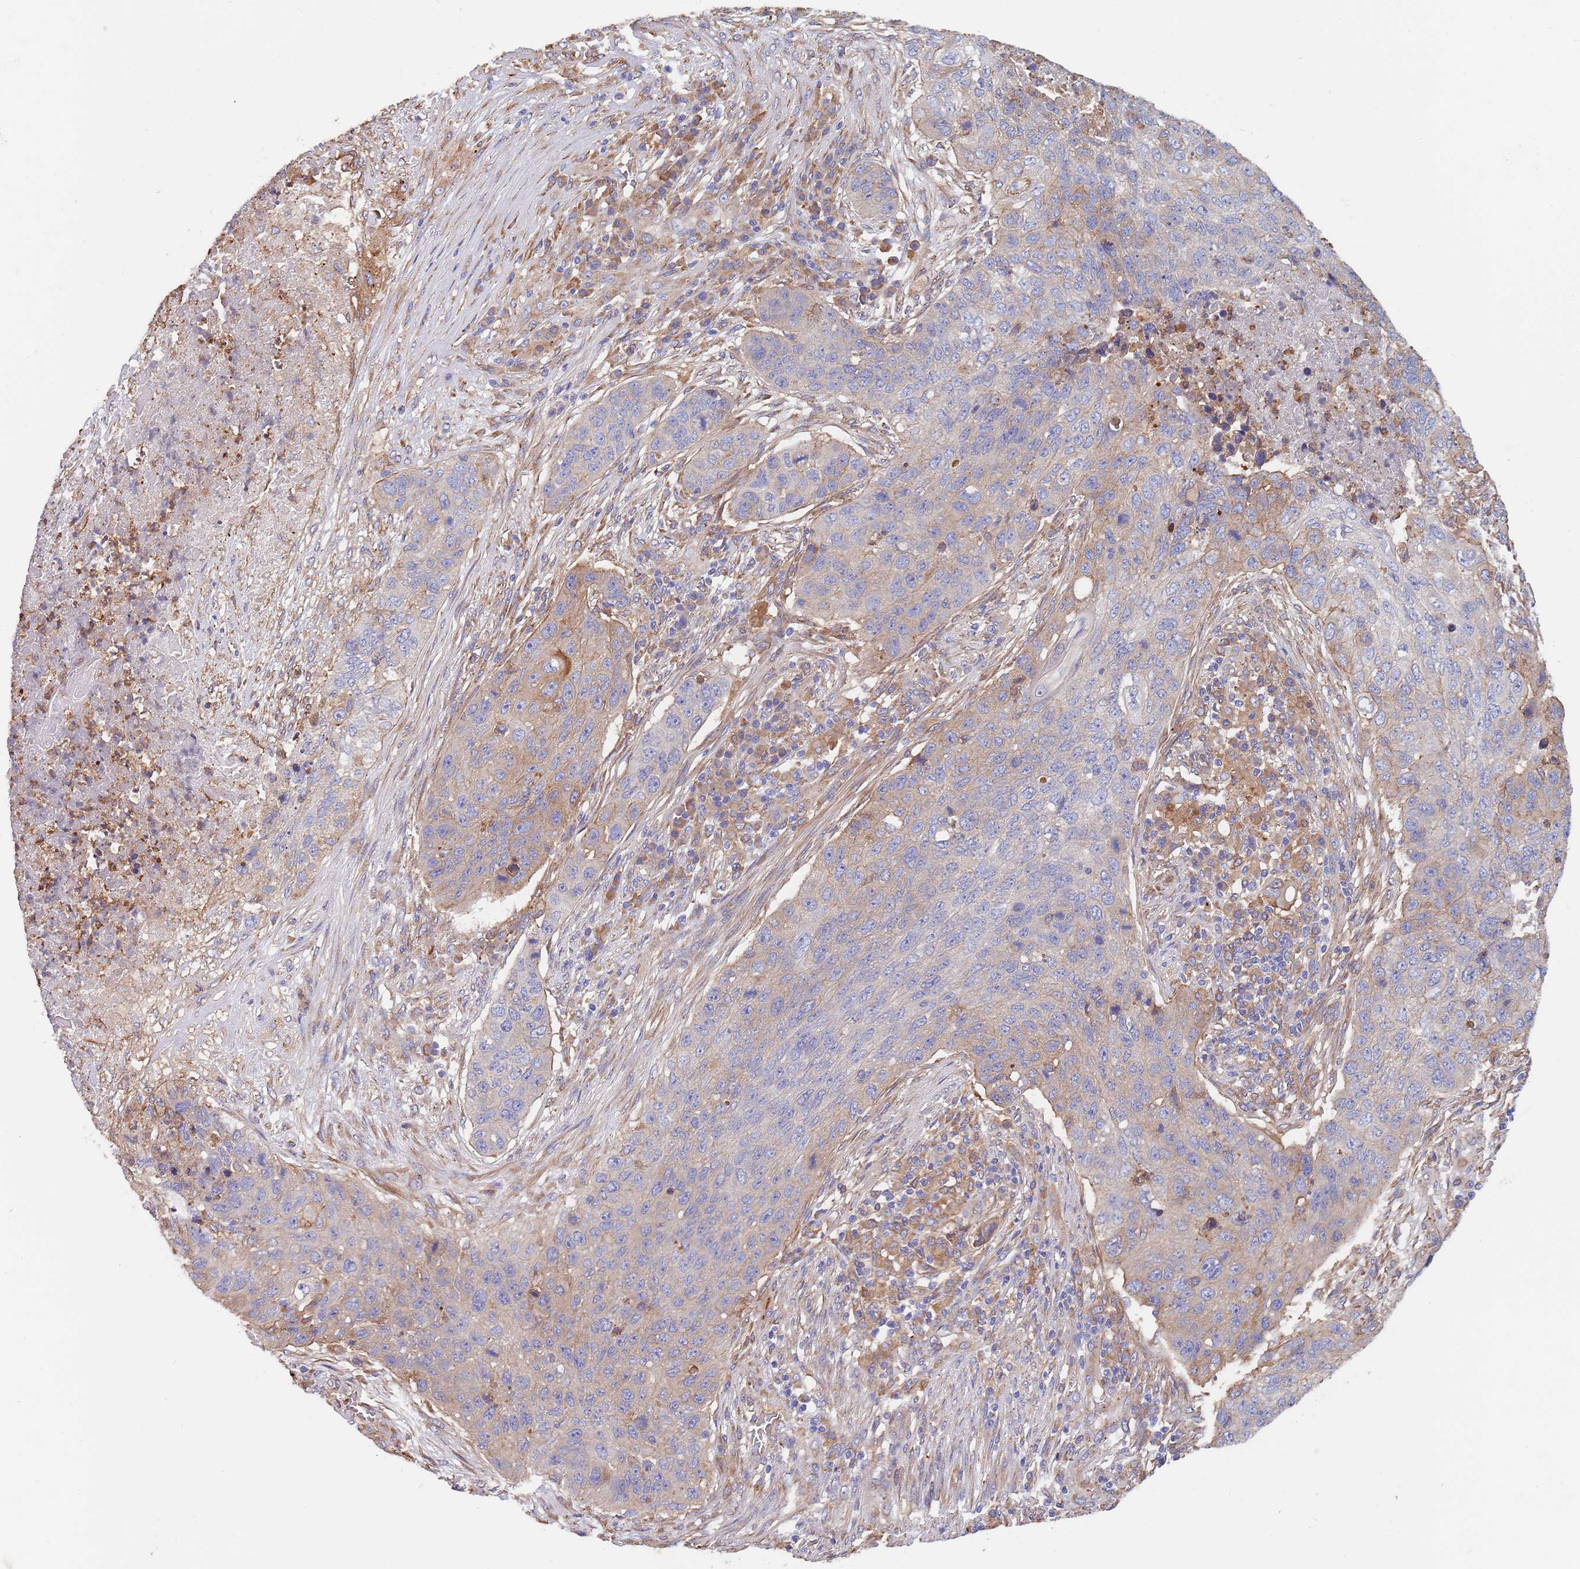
{"staining": {"intensity": "weak", "quantity": "25%-75%", "location": "cytoplasmic/membranous"}, "tissue": "lung cancer", "cell_type": "Tumor cells", "image_type": "cancer", "snomed": [{"axis": "morphology", "description": "Squamous cell carcinoma, NOS"}, {"axis": "topography", "description": "Lung"}], "caption": "Lung squamous cell carcinoma stained with a protein marker reveals weak staining in tumor cells.", "gene": "DCUN1D3", "patient": {"sex": "female", "age": 63}}